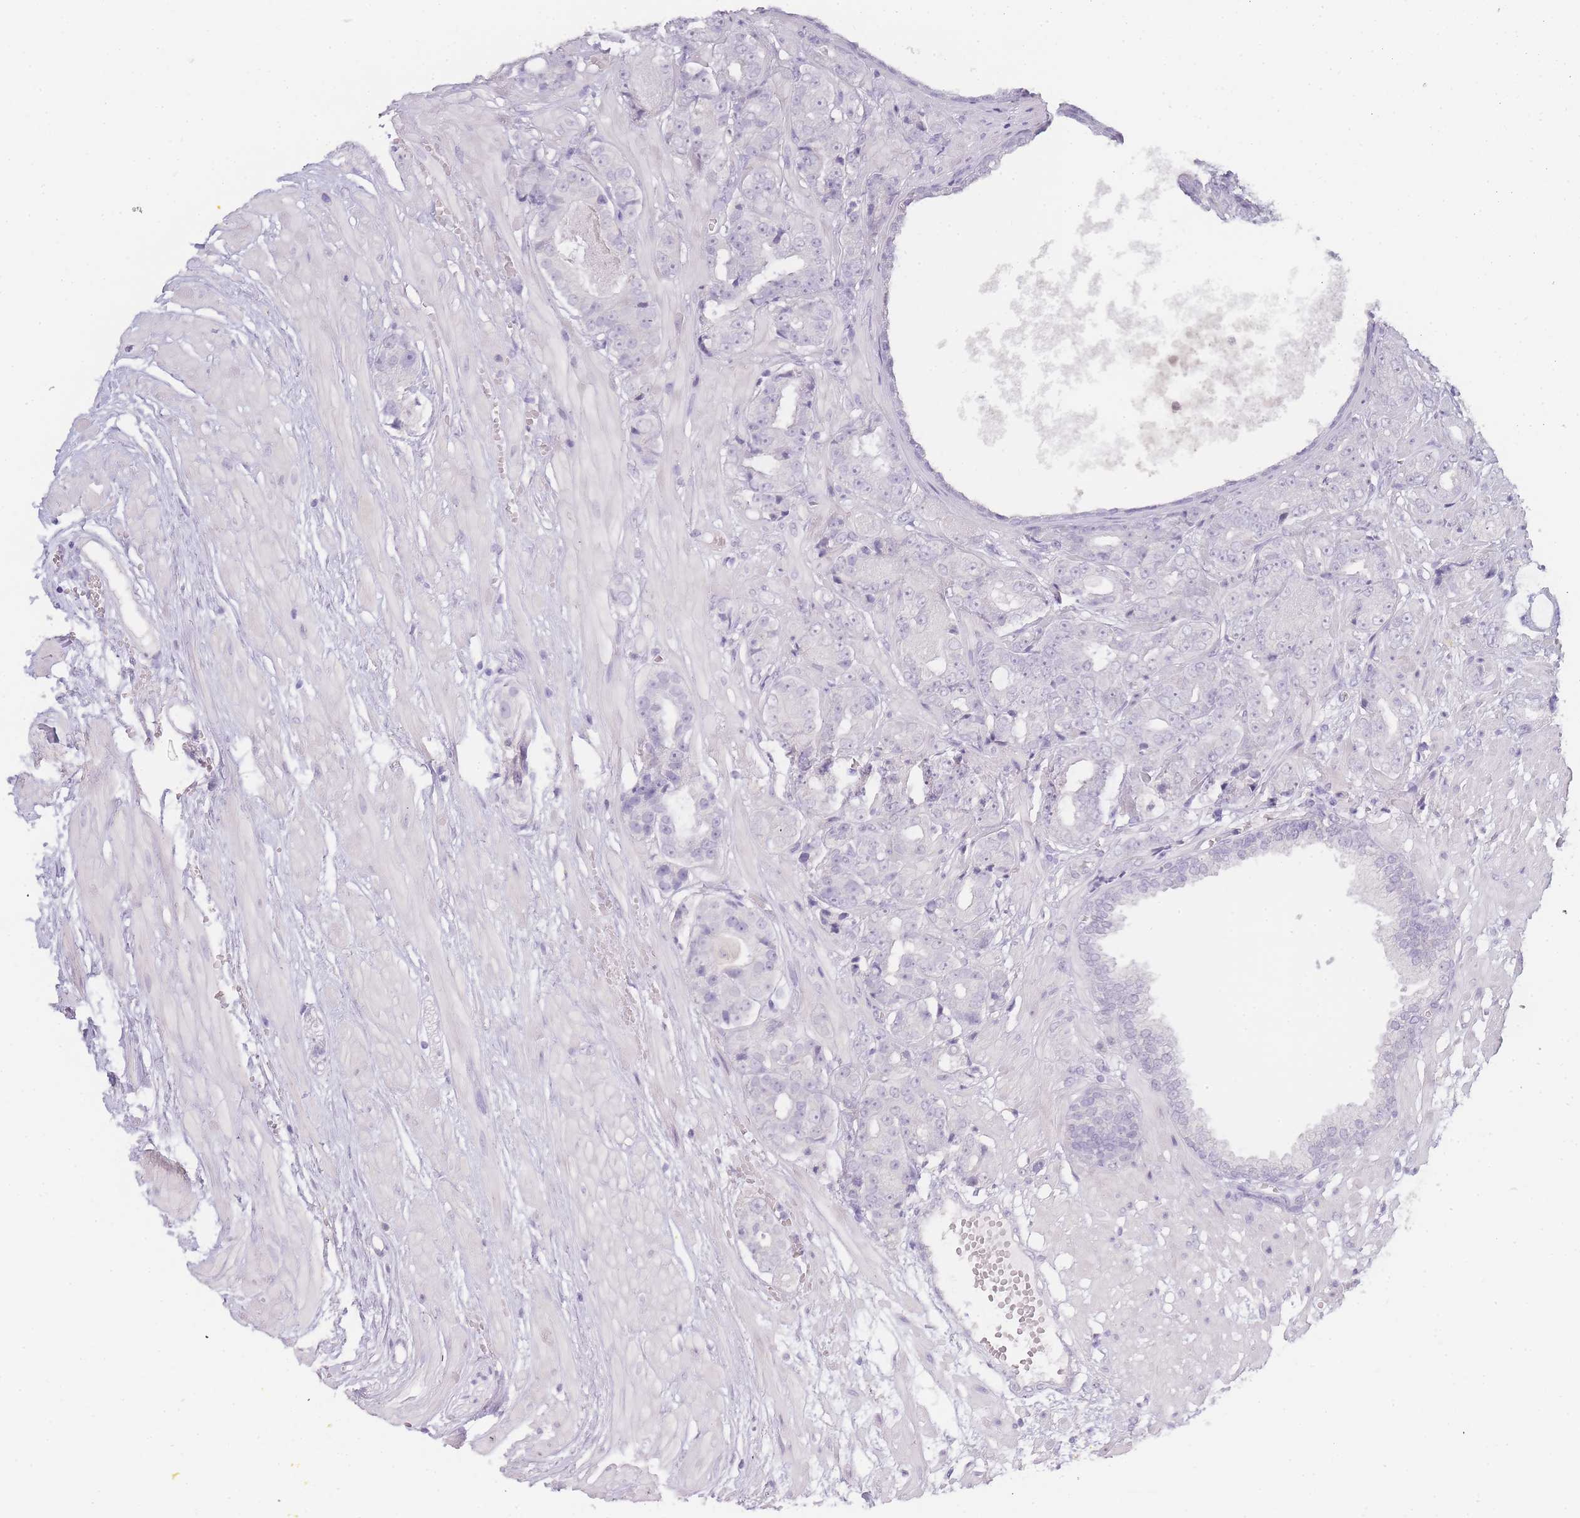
{"staining": {"intensity": "negative", "quantity": "none", "location": "none"}, "tissue": "prostate cancer", "cell_type": "Tumor cells", "image_type": "cancer", "snomed": [{"axis": "morphology", "description": "Adenocarcinoma, High grade"}, {"axis": "topography", "description": "Prostate"}], "caption": "Micrograph shows no protein expression in tumor cells of adenocarcinoma (high-grade) (prostate) tissue.", "gene": "INS", "patient": {"sex": "male", "age": 71}}